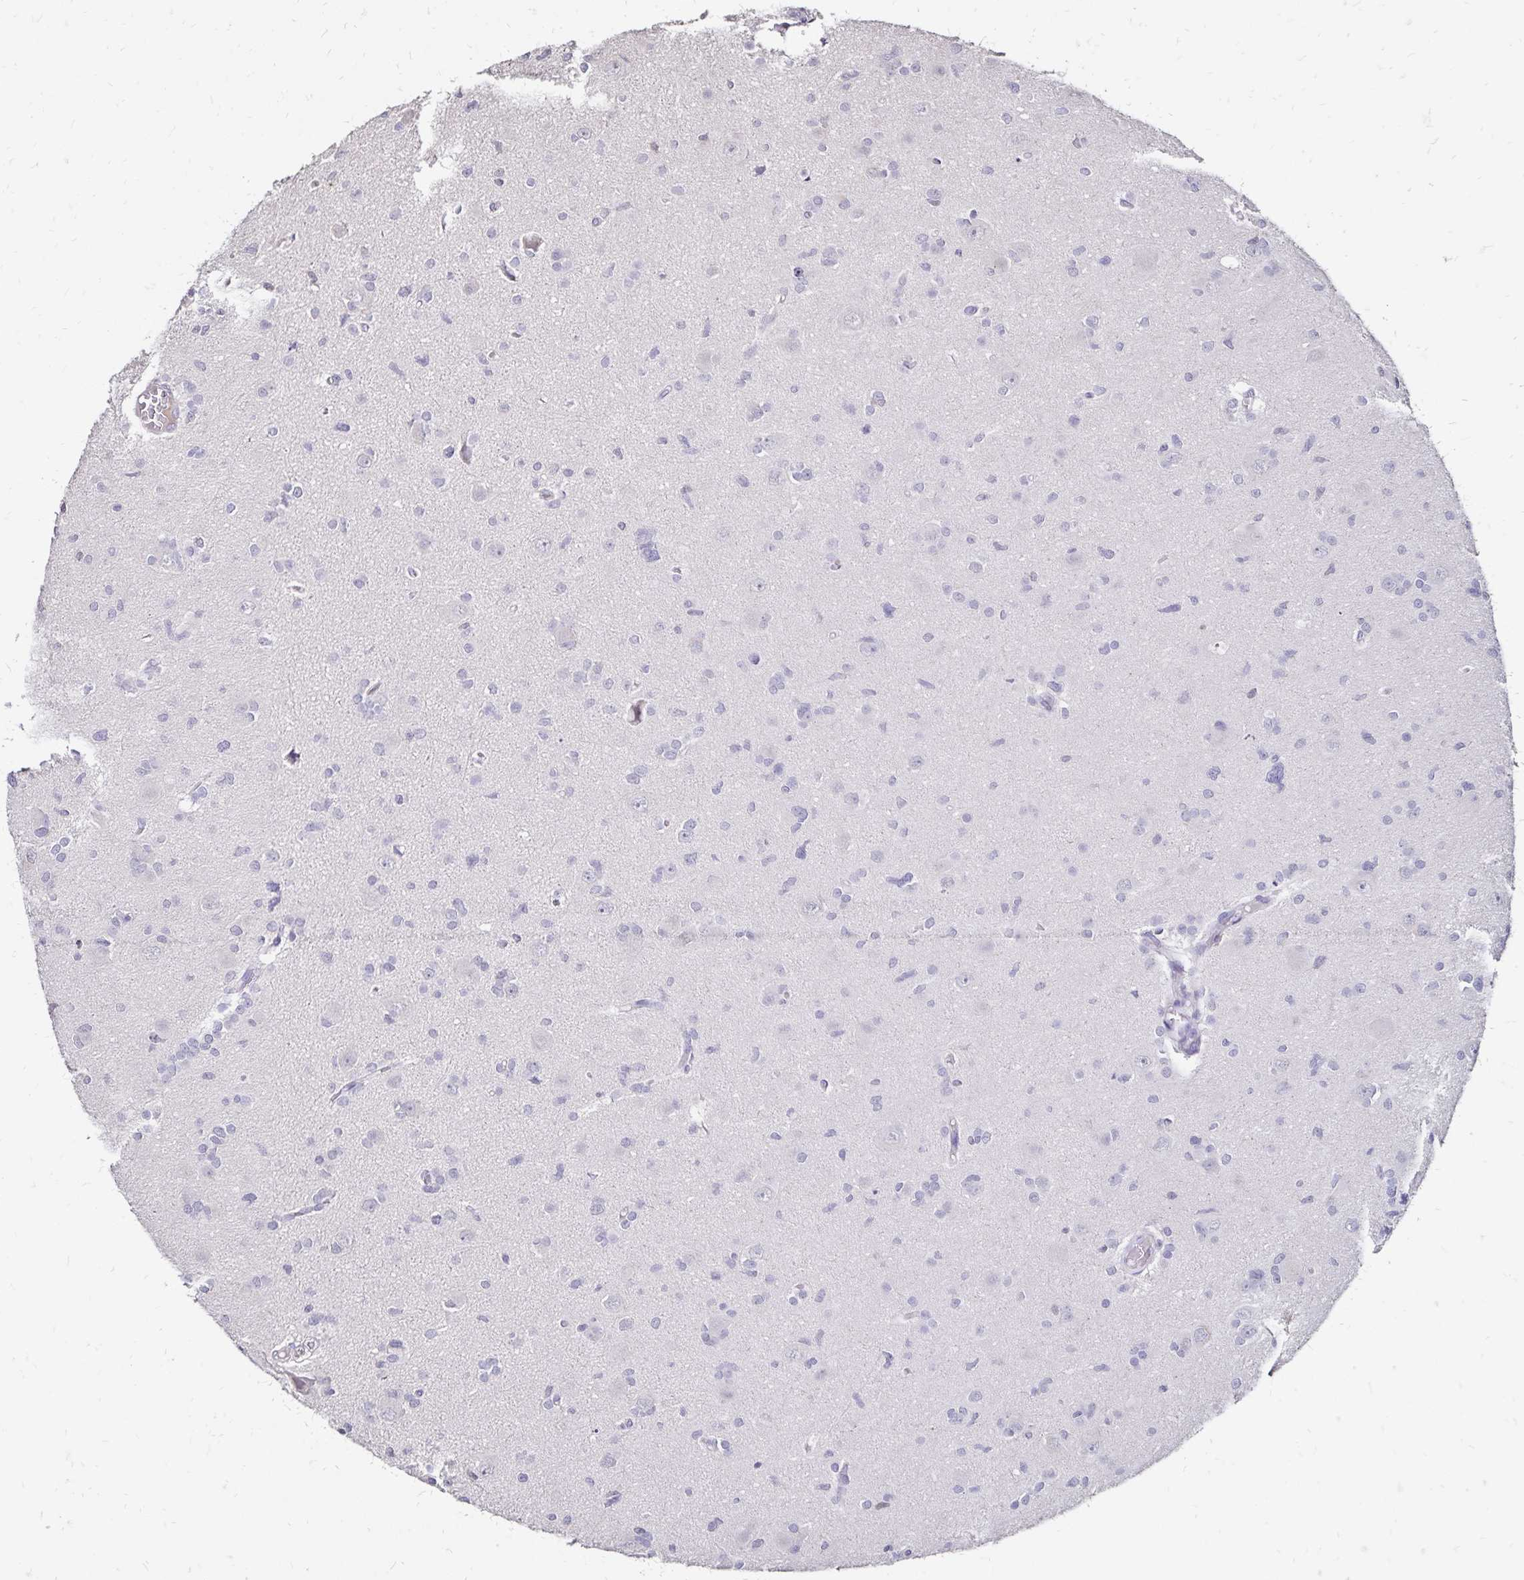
{"staining": {"intensity": "negative", "quantity": "none", "location": "none"}, "tissue": "glioma", "cell_type": "Tumor cells", "image_type": "cancer", "snomed": [{"axis": "morphology", "description": "Glioma, malignant, High grade"}, {"axis": "topography", "description": "Brain"}], "caption": "Immunohistochemical staining of human malignant glioma (high-grade) shows no significant positivity in tumor cells.", "gene": "SLC5A1", "patient": {"sex": "male", "age": 23}}